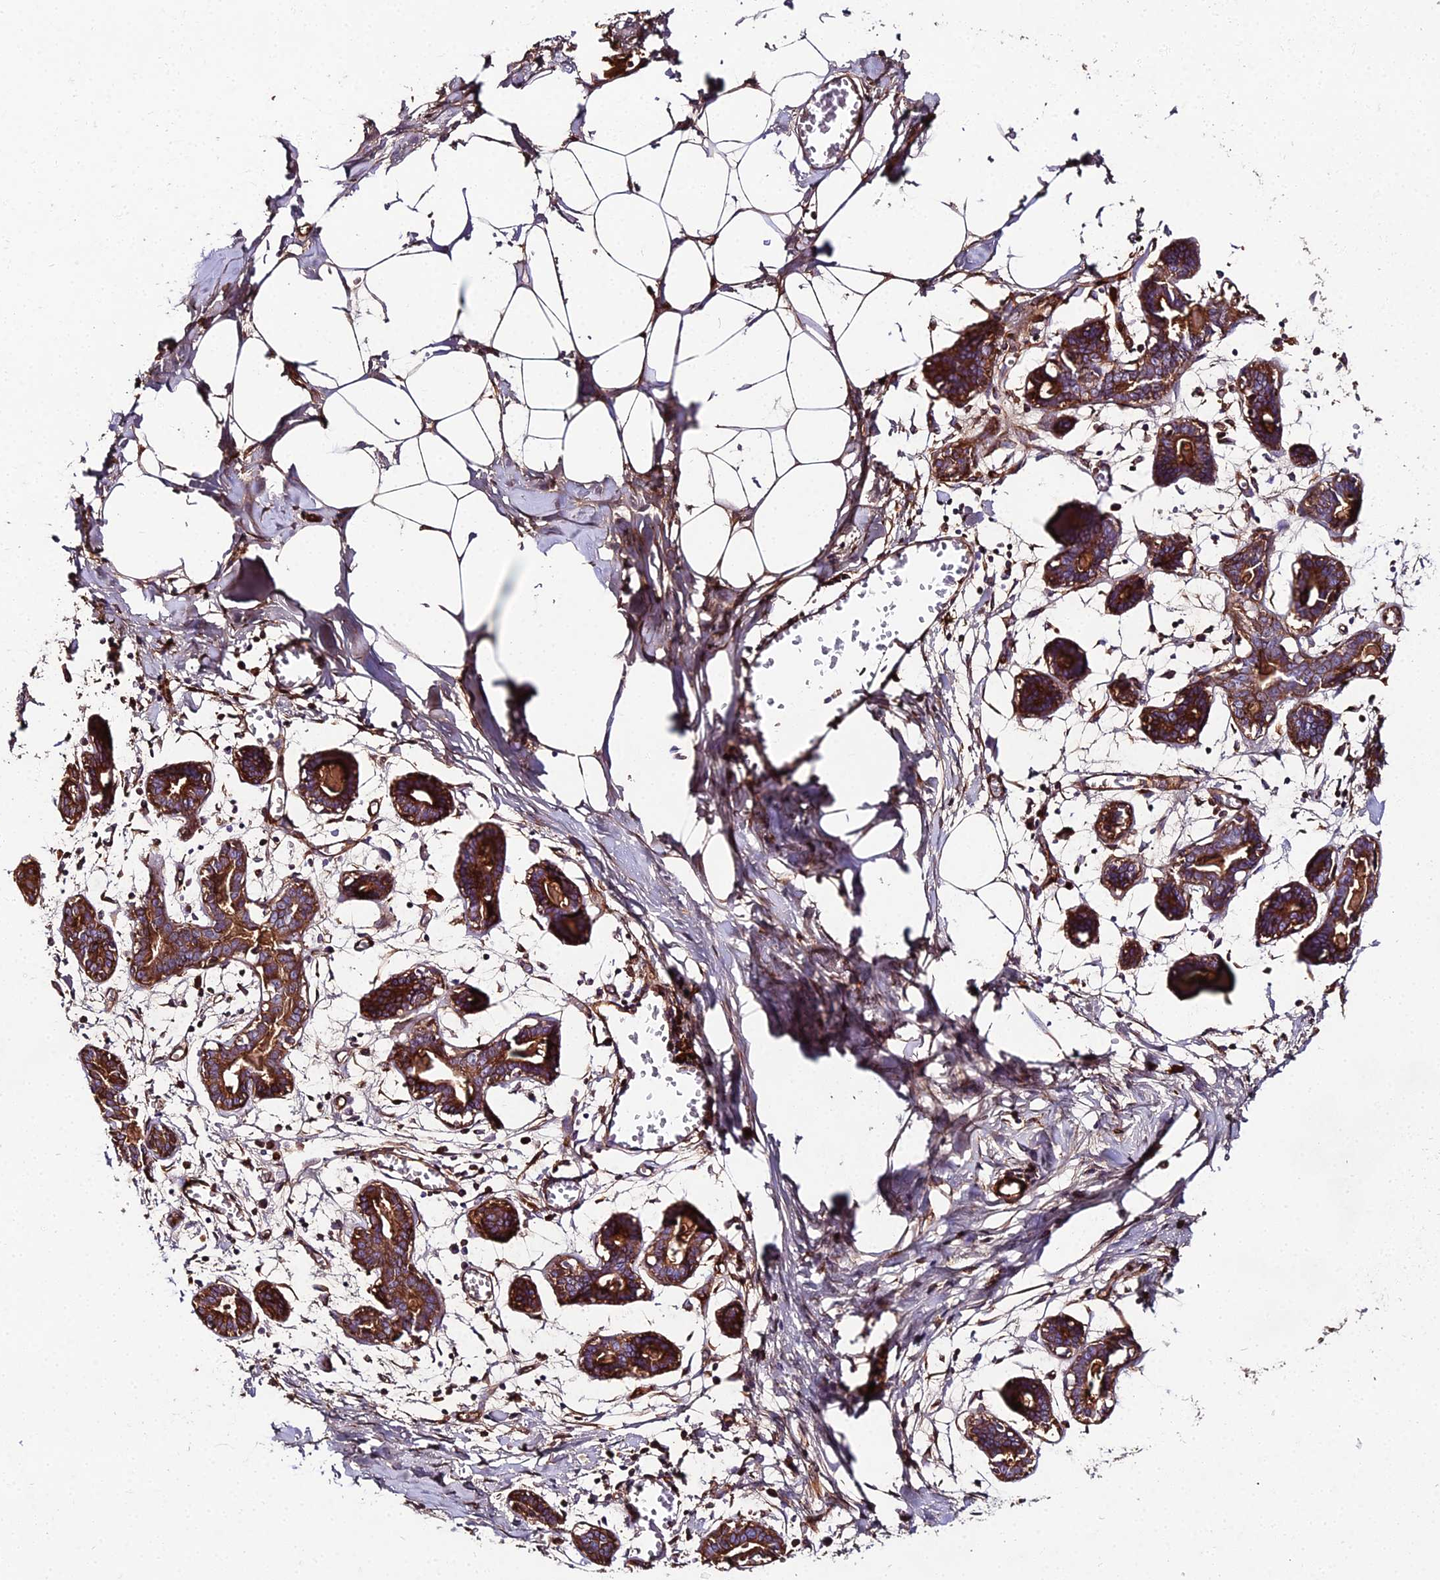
{"staining": {"intensity": "moderate", "quantity": ">75%", "location": "cytoplasmic/membranous"}, "tissue": "breast", "cell_type": "Adipocytes", "image_type": "normal", "snomed": [{"axis": "morphology", "description": "Normal tissue, NOS"}, {"axis": "topography", "description": "Breast"}], "caption": "Protein expression analysis of unremarkable human breast reveals moderate cytoplasmic/membranous expression in approximately >75% of adipocytes. (DAB (3,3'-diaminobenzidine) IHC, brown staining for protein, blue staining for nuclei).", "gene": "BEX4", "patient": {"sex": "female", "age": 27}}